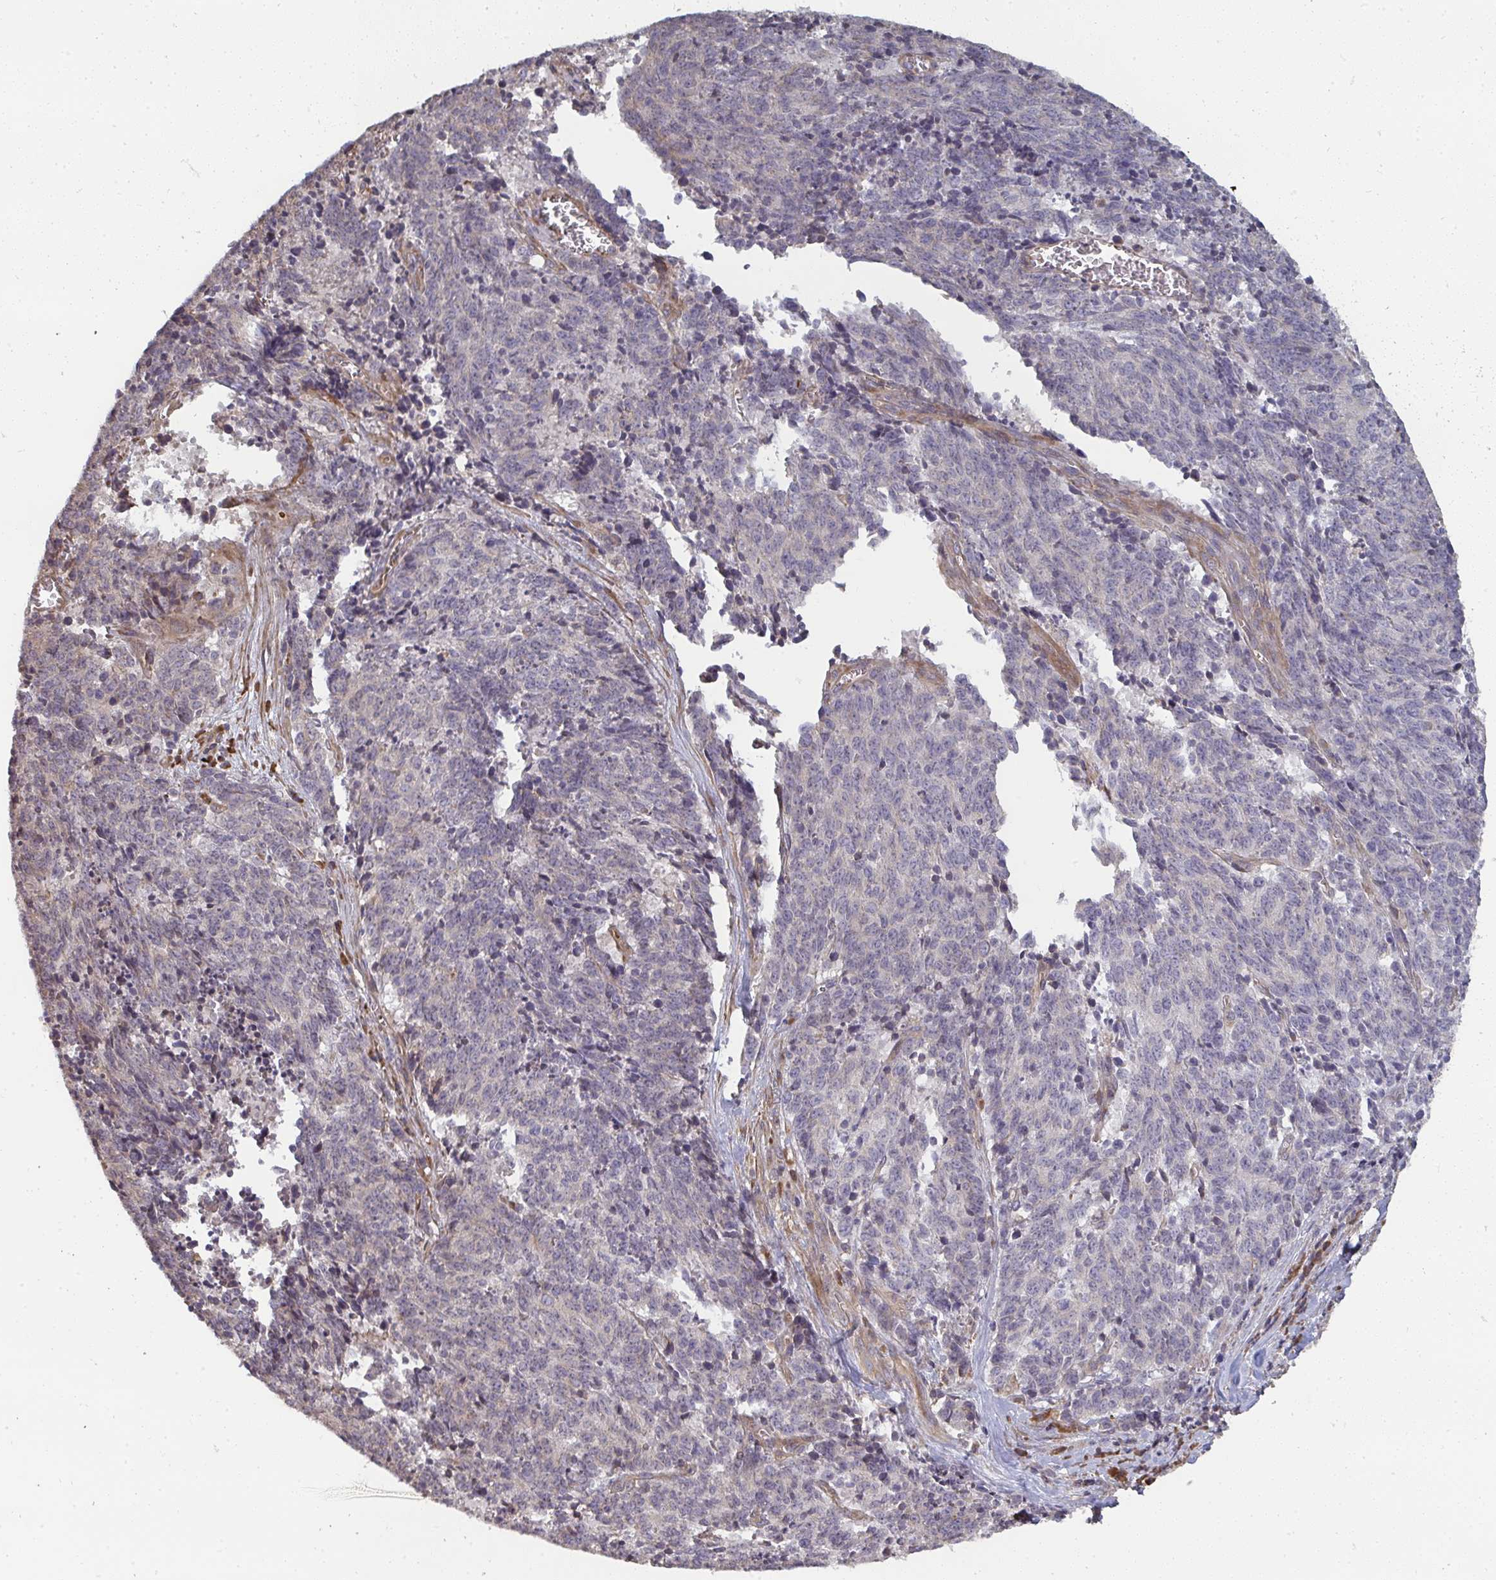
{"staining": {"intensity": "negative", "quantity": "none", "location": "none"}, "tissue": "cervical cancer", "cell_type": "Tumor cells", "image_type": "cancer", "snomed": [{"axis": "morphology", "description": "Squamous cell carcinoma, NOS"}, {"axis": "topography", "description": "Cervix"}], "caption": "Cervical squamous cell carcinoma stained for a protein using immunohistochemistry (IHC) reveals no expression tumor cells.", "gene": "ZFYVE28", "patient": {"sex": "female", "age": 29}}